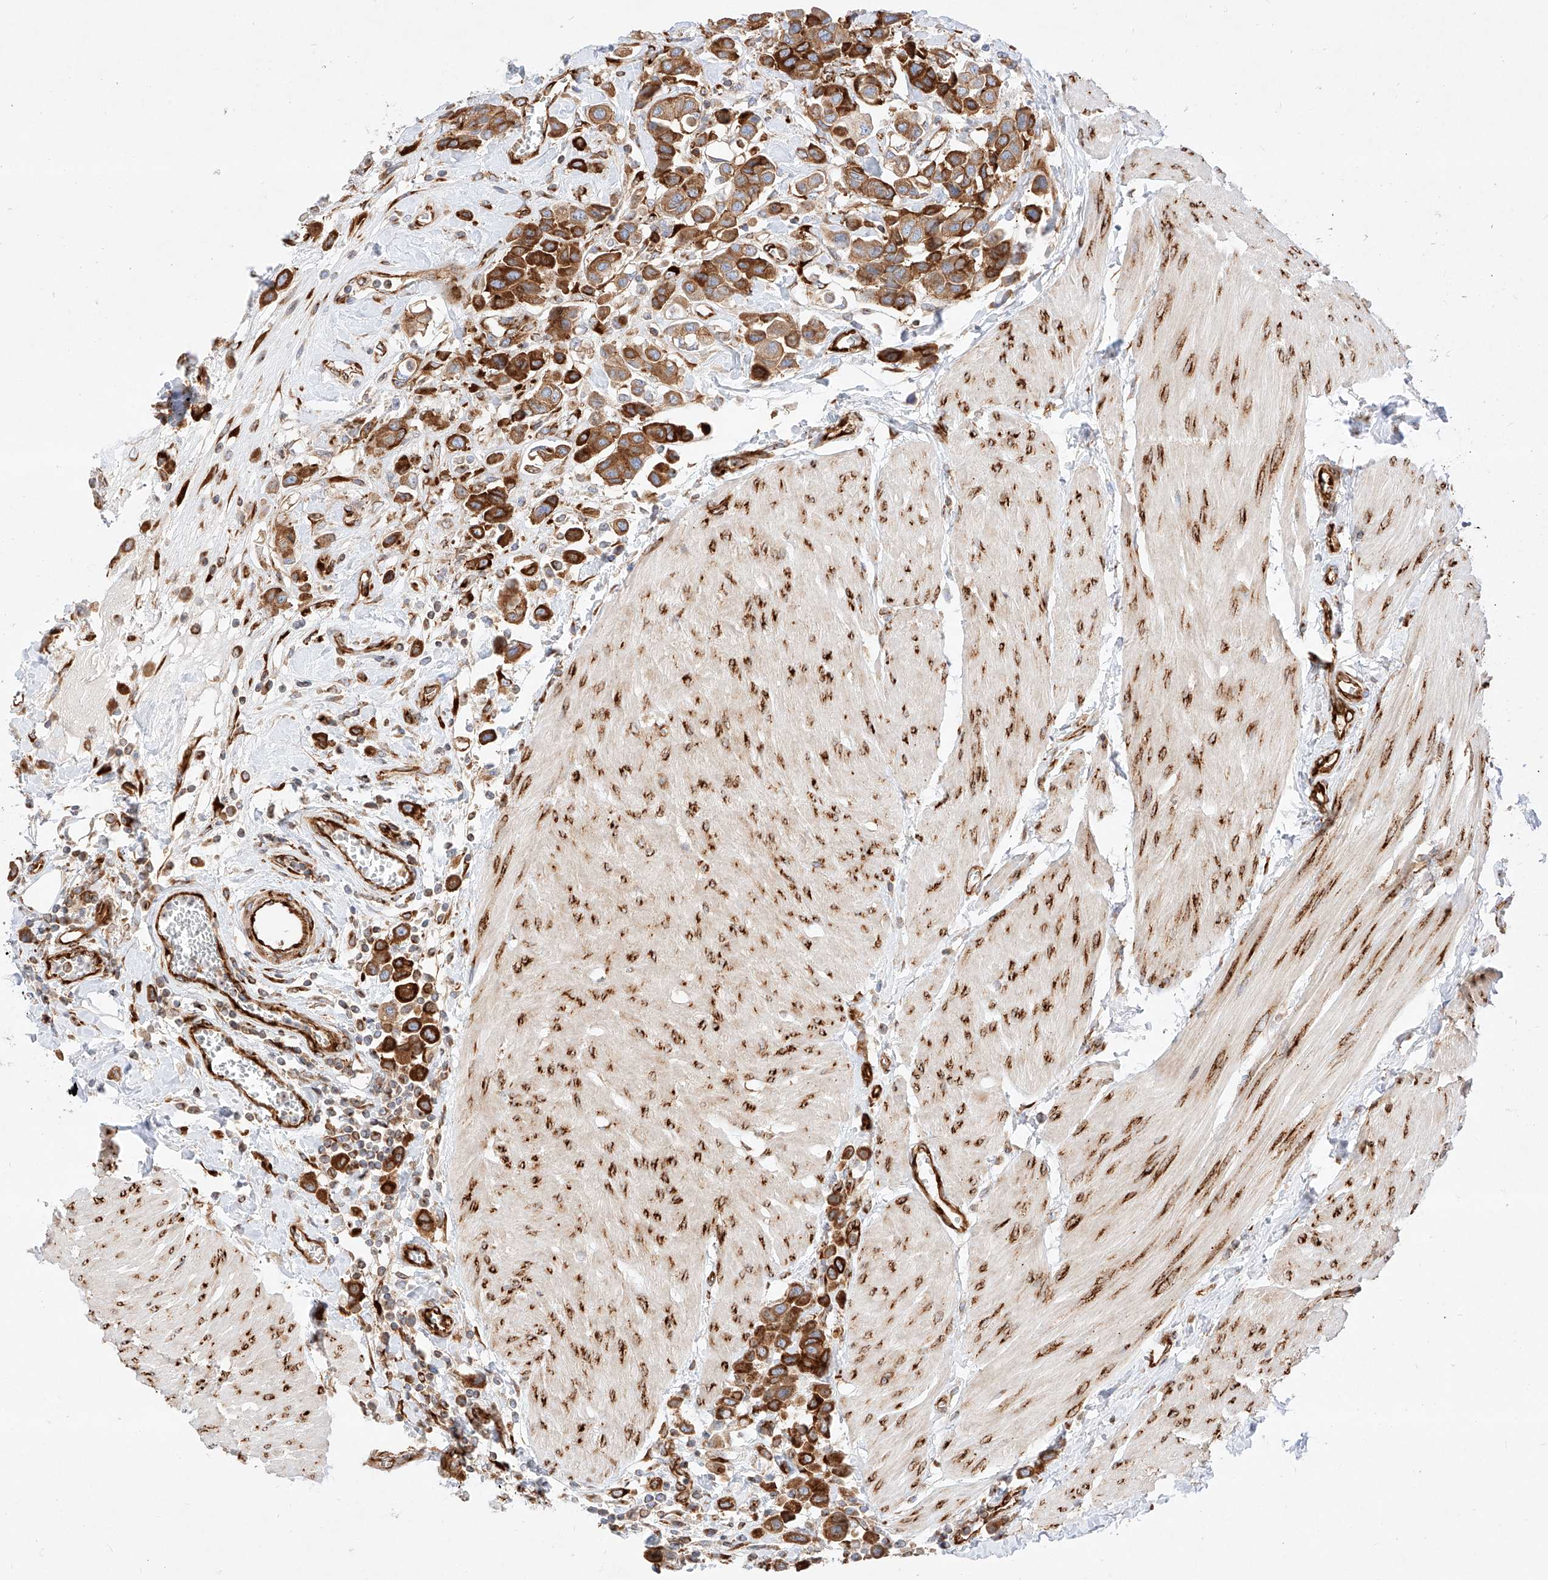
{"staining": {"intensity": "strong", "quantity": ">75%", "location": "cytoplasmic/membranous"}, "tissue": "urothelial cancer", "cell_type": "Tumor cells", "image_type": "cancer", "snomed": [{"axis": "morphology", "description": "Urothelial carcinoma, High grade"}, {"axis": "topography", "description": "Urinary bladder"}], "caption": "Human urothelial cancer stained with a brown dye reveals strong cytoplasmic/membranous positive staining in about >75% of tumor cells.", "gene": "CSGALNACT2", "patient": {"sex": "male", "age": 50}}